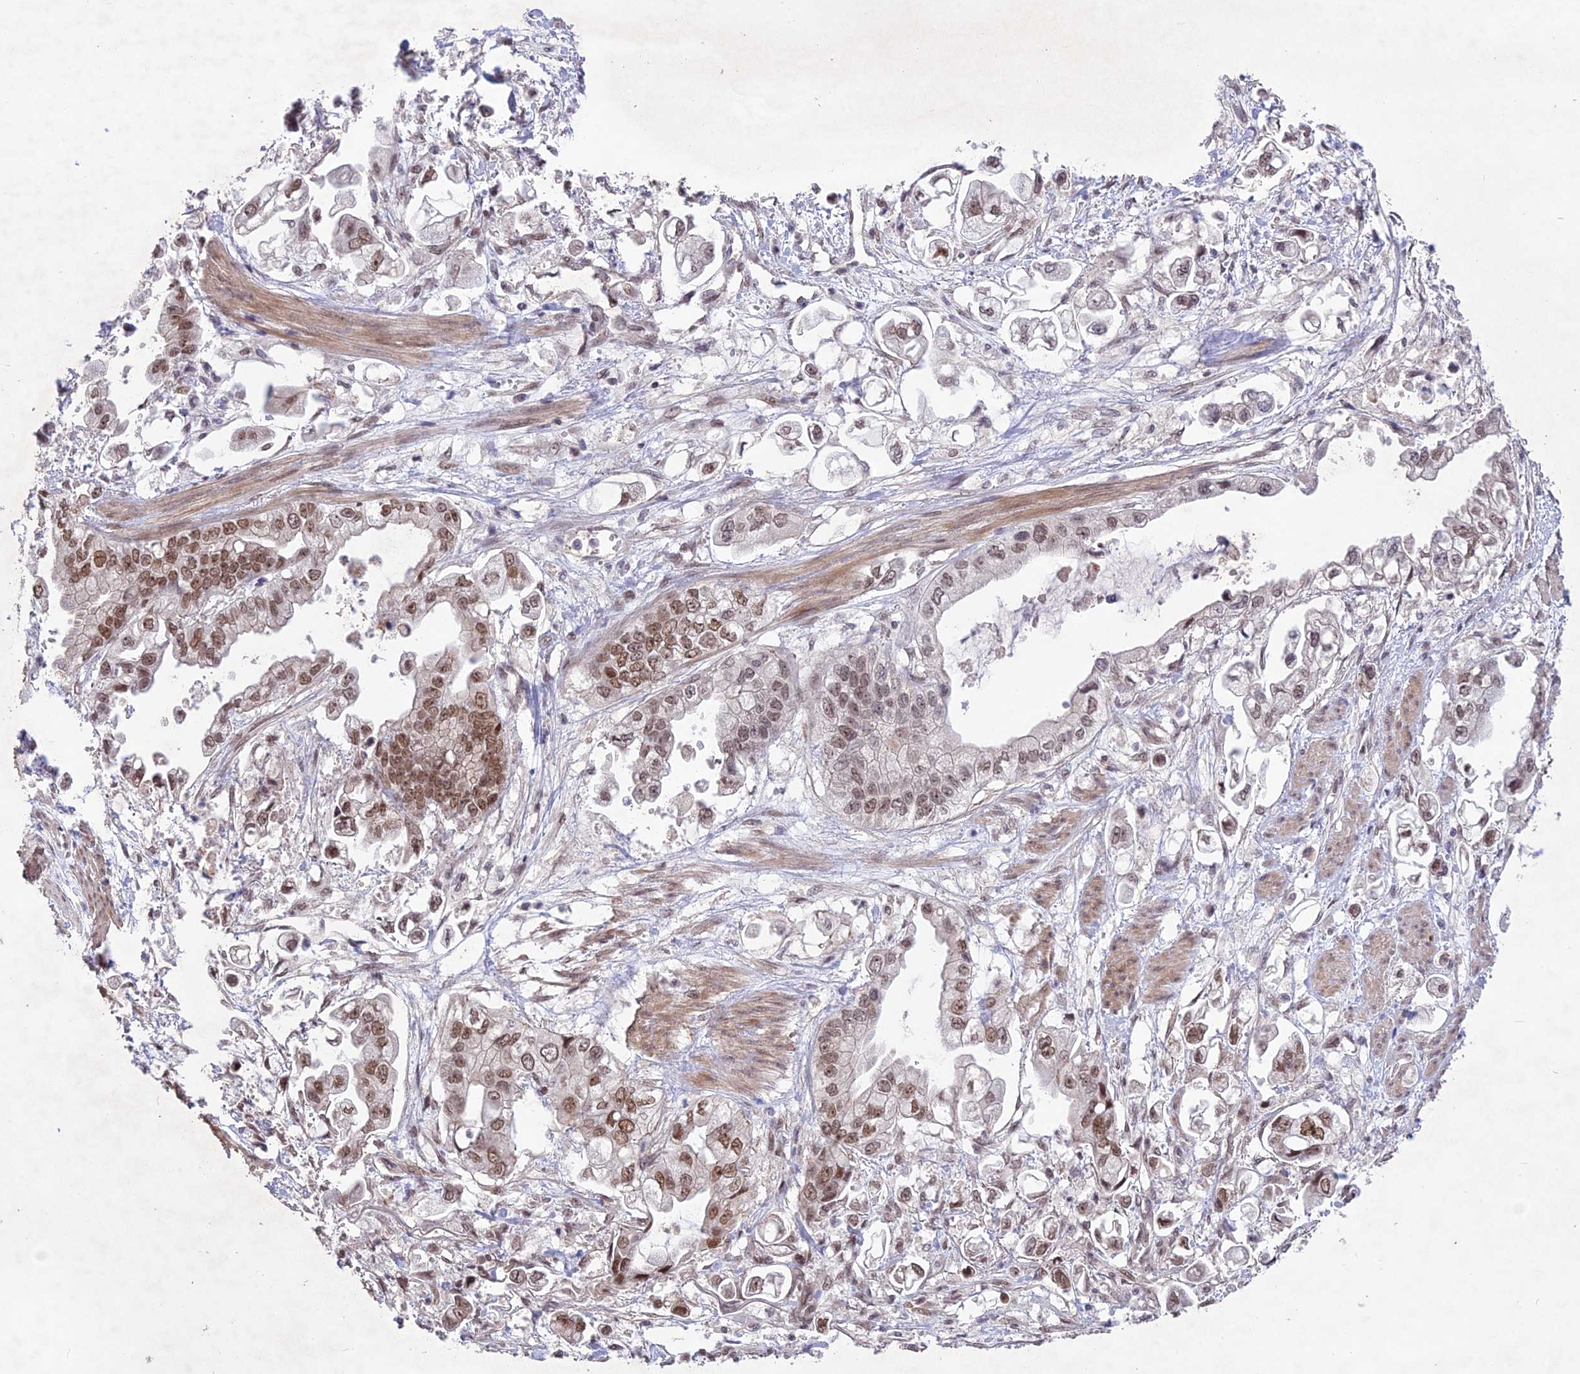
{"staining": {"intensity": "moderate", "quantity": "25%-75%", "location": "nuclear"}, "tissue": "stomach cancer", "cell_type": "Tumor cells", "image_type": "cancer", "snomed": [{"axis": "morphology", "description": "Adenocarcinoma, NOS"}, {"axis": "topography", "description": "Stomach"}], "caption": "Adenocarcinoma (stomach) stained with a brown dye shows moderate nuclear positive expression in approximately 25%-75% of tumor cells.", "gene": "DIS3", "patient": {"sex": "male", "age": 62}}